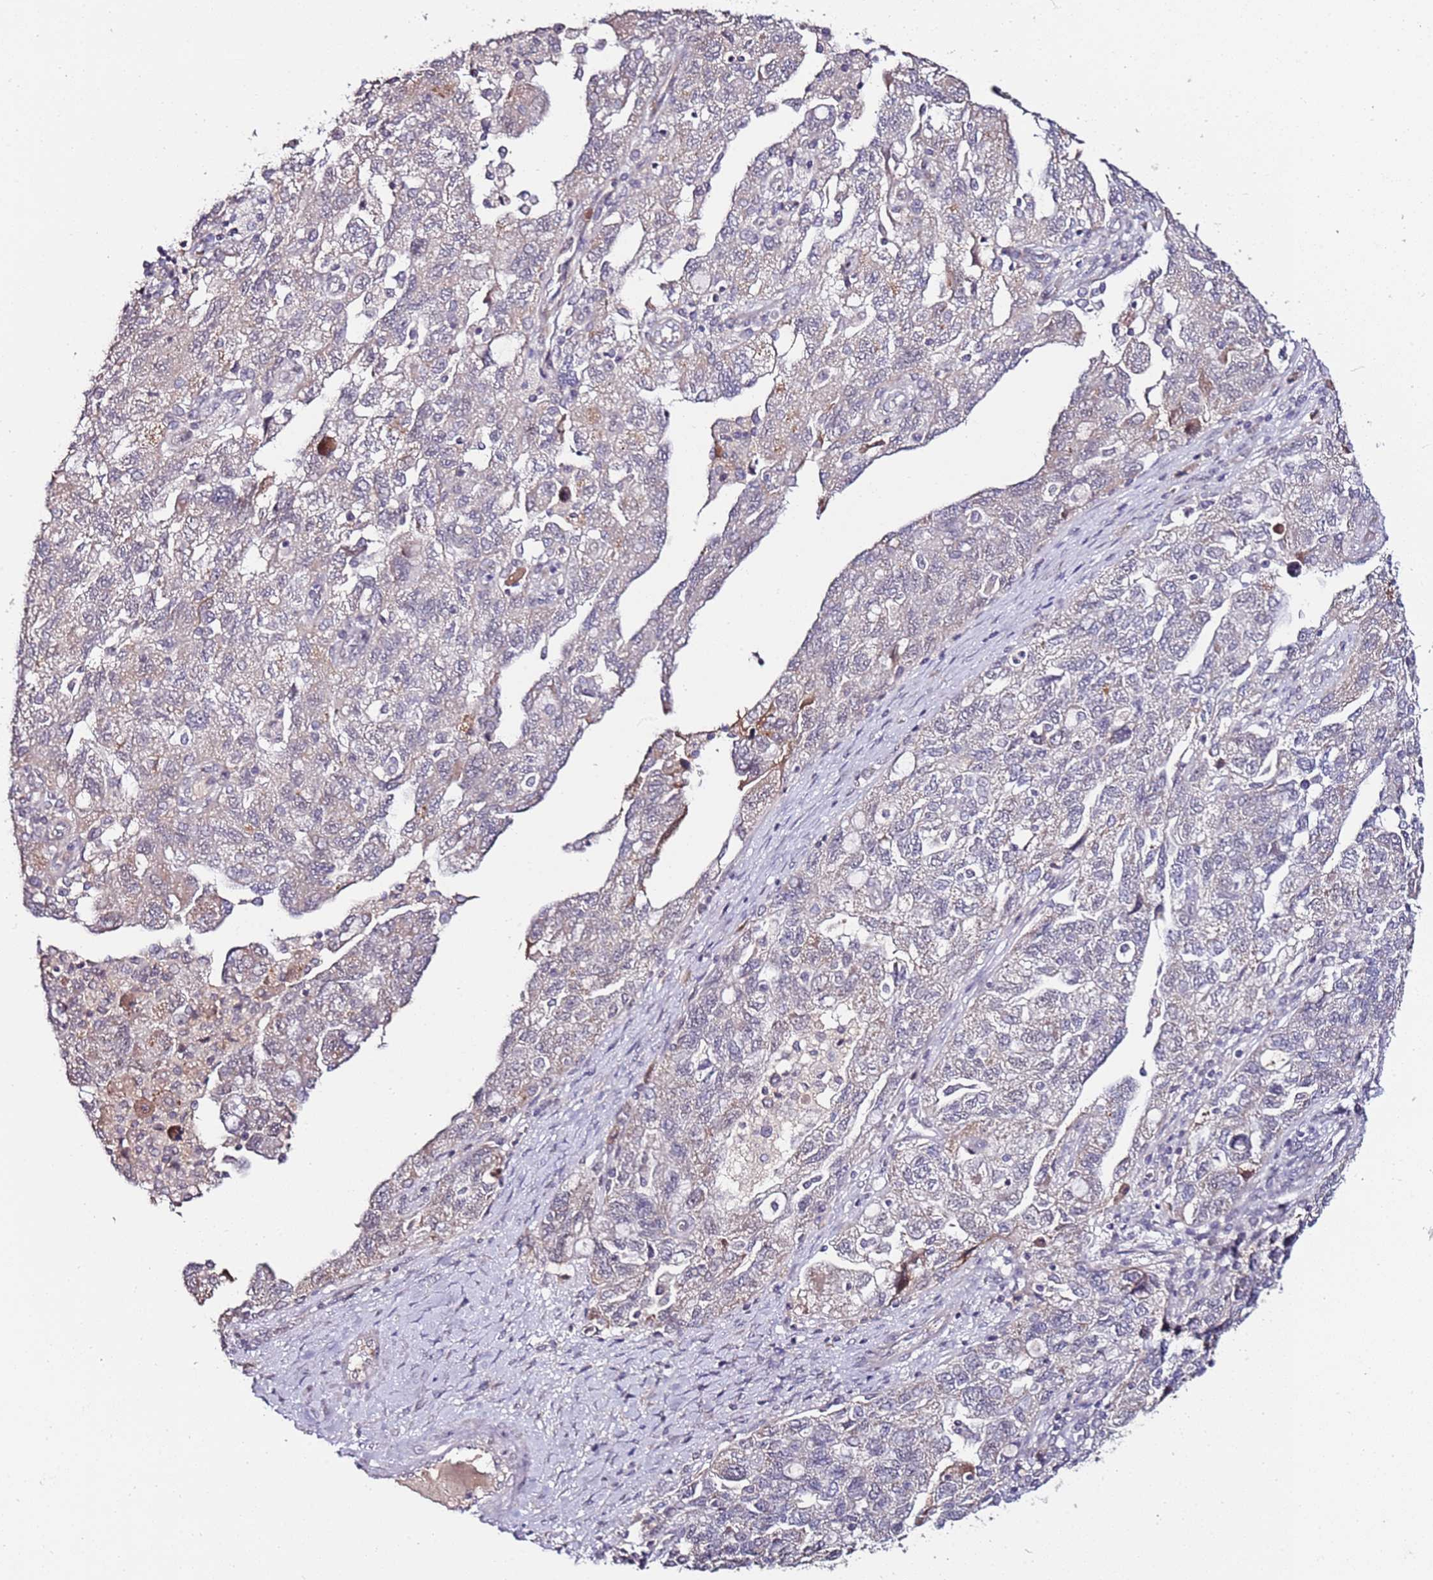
{"staining": {"intensity": "negative", "quantity": "none", "location": "none"}, "tissue": "ovarian cancer", "cell_type": "Tumor cells", "image_type": "cancer", "snomed": [{"axis": "morphology", "description": "Carcinoma, NOS"}, {"axis": "morphology", "description": "Cystadenocarcinoma, serous, NOS"}, {"axis": "topography", "description": "Ovary"}], "caption": "Human ovarian cancer stained for a protein using immunohistochemistry displays no staining in tumor cells.", "gene": "DUSP28", "patient": {"sex": "female", "age": 69}}